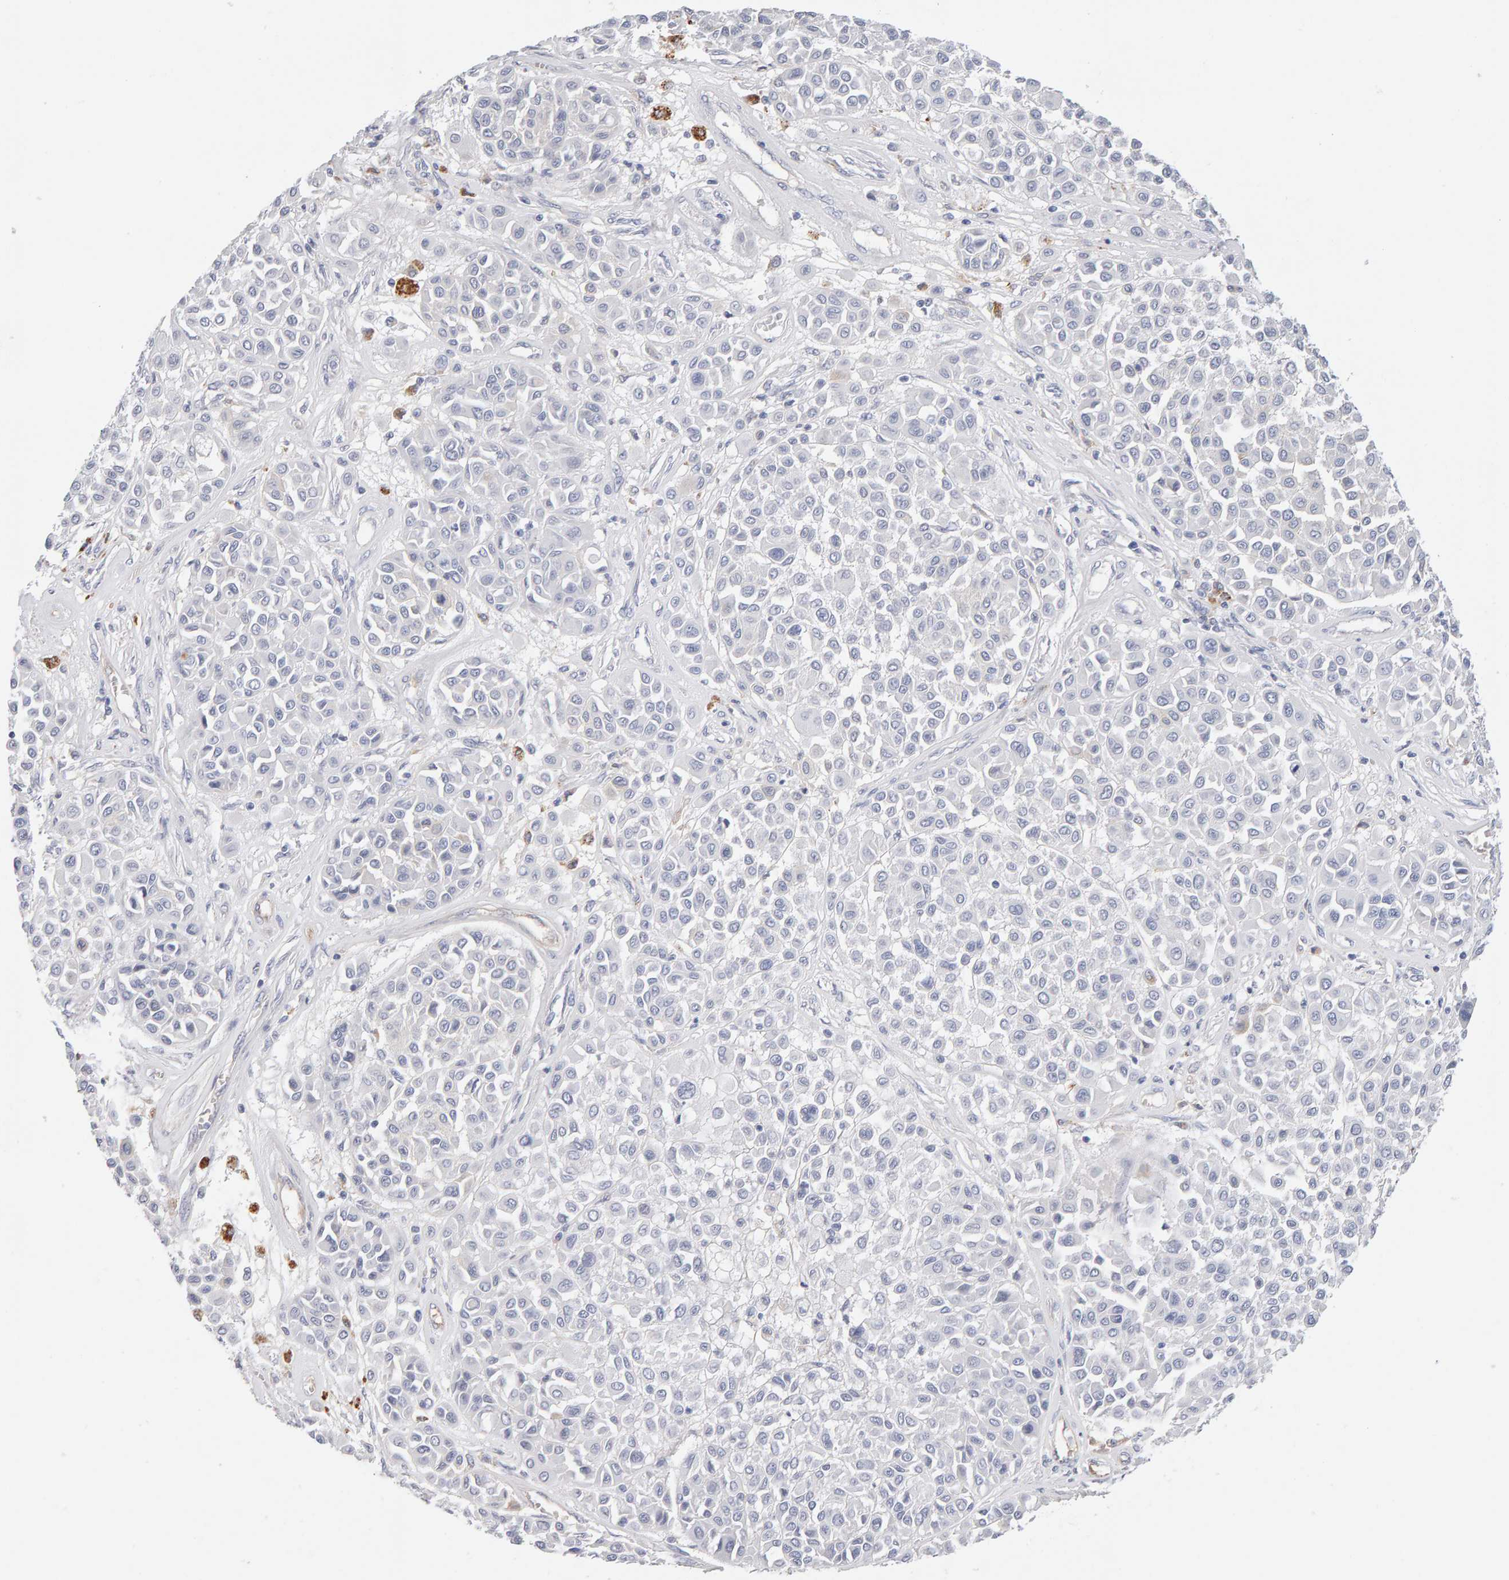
{"staining": {"intensity": "negative", "quantity": "none", "location": "none"}, "tissue": "melanoma", "cell_type": "Tumor cells", "image_type": "cancer", "snomed": [{"axis": "morphology", "description": "Malignant melanoma, Metastatic site"}, {"axis": "topography", "description": "Soft tissue"}], "caption": "DAB (3,3'-diaminobenzidine) immunohistochemical staining of human melanoma demonstrates no significant staining in tumor cells.", "gene": "METRNL", "patient": {"sex": "male", "age": 41}}